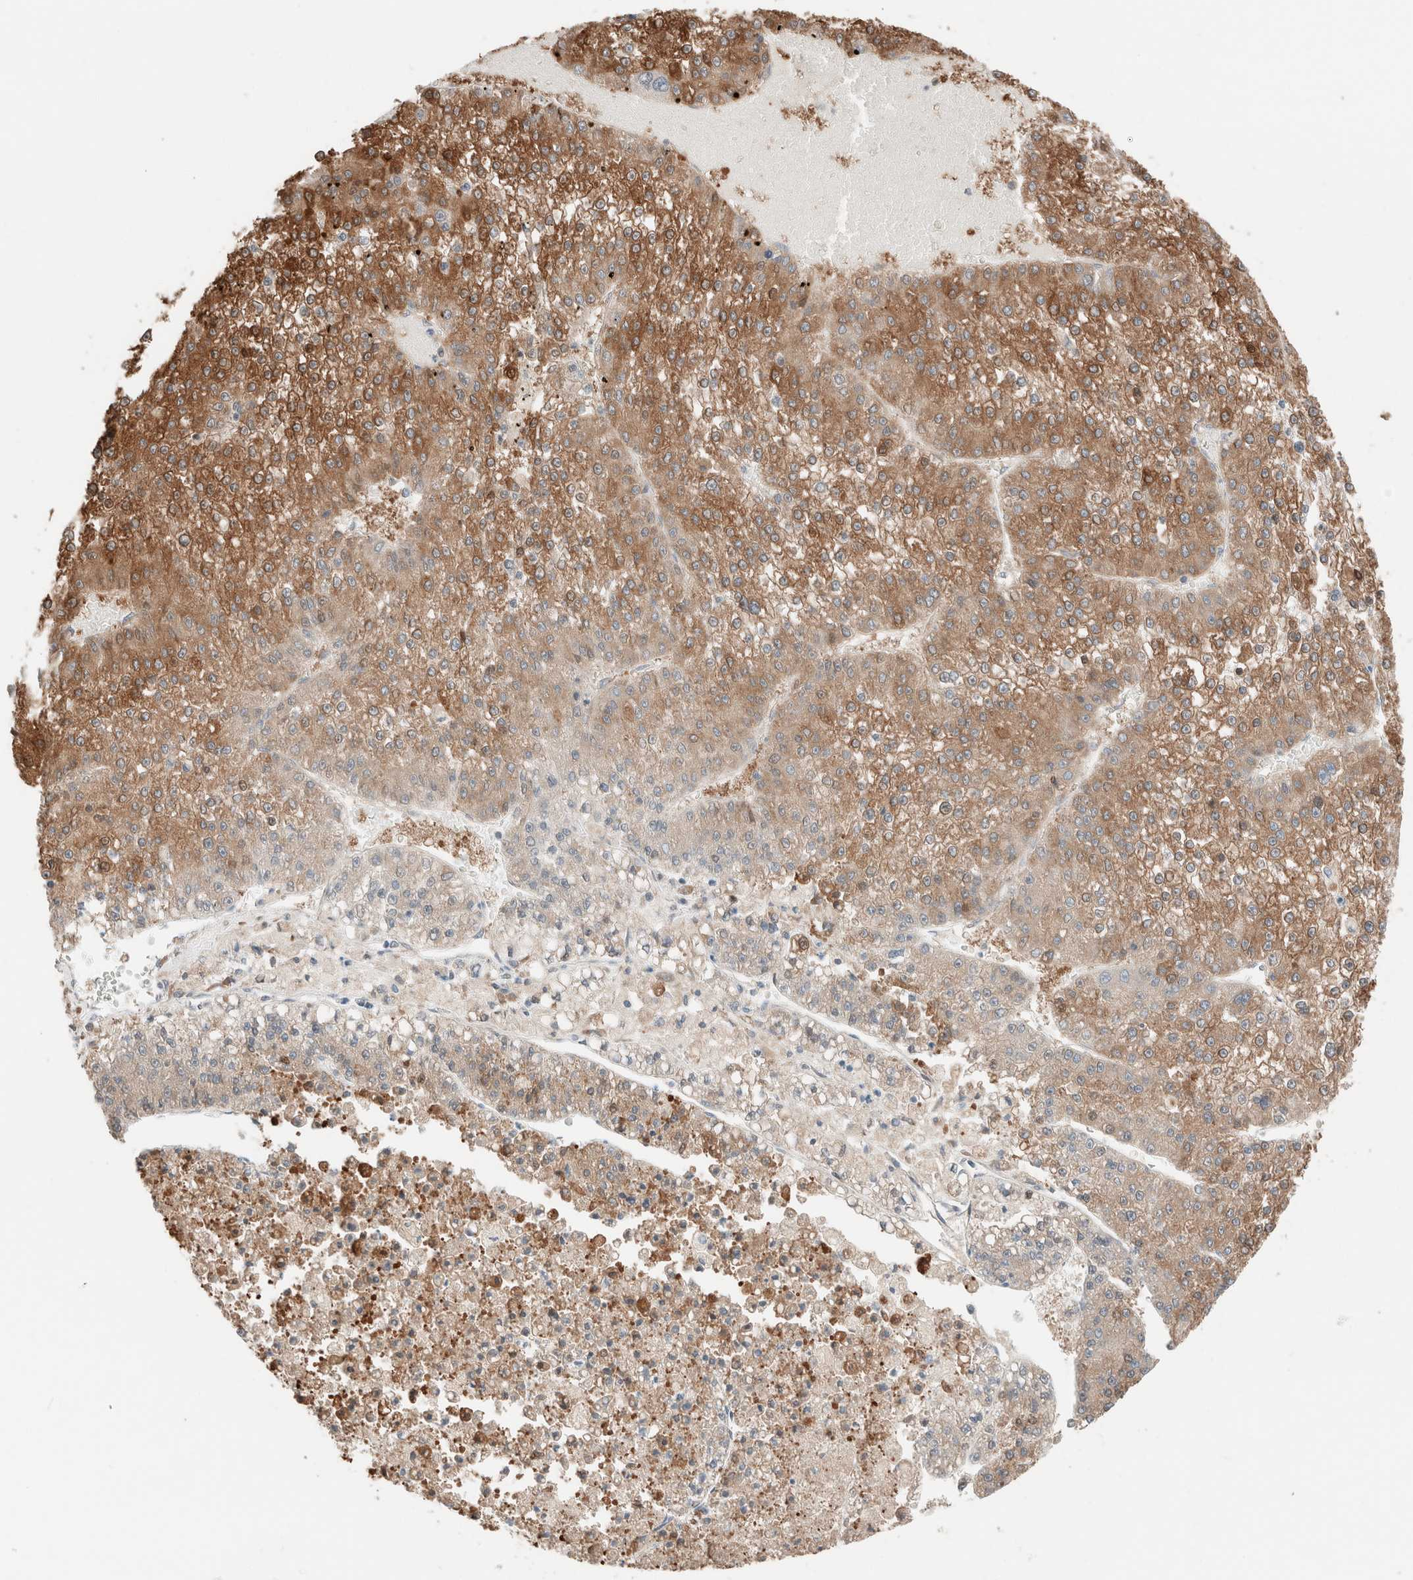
{"staining": {"intensity": "moderate", "quantity": ">75%", "location": "cytoplasmic/membranous"}, "tissue": "liver cancer", "cell_type": "Tumor cells", "image_type": "cancer", "snomed": [{"axis": "morphology", "description": "Carcinoma, Hepatocellular, NOS"}, {"axis": "topography", "description": "Liver"}], "caption": "Immunohistochemistry (IHC) image of neoplastic tissue: human liver cancer stained using immunohistochemistry (IHC) demonstrates medium levels of moderate protein expression localized specifically in the cytoplasmic/membranous of tumor cells, appearing as a cytoplasmic/membranous brown color.", "gene": "PCM1", "patient": {"sex": "female", "age": 73}}